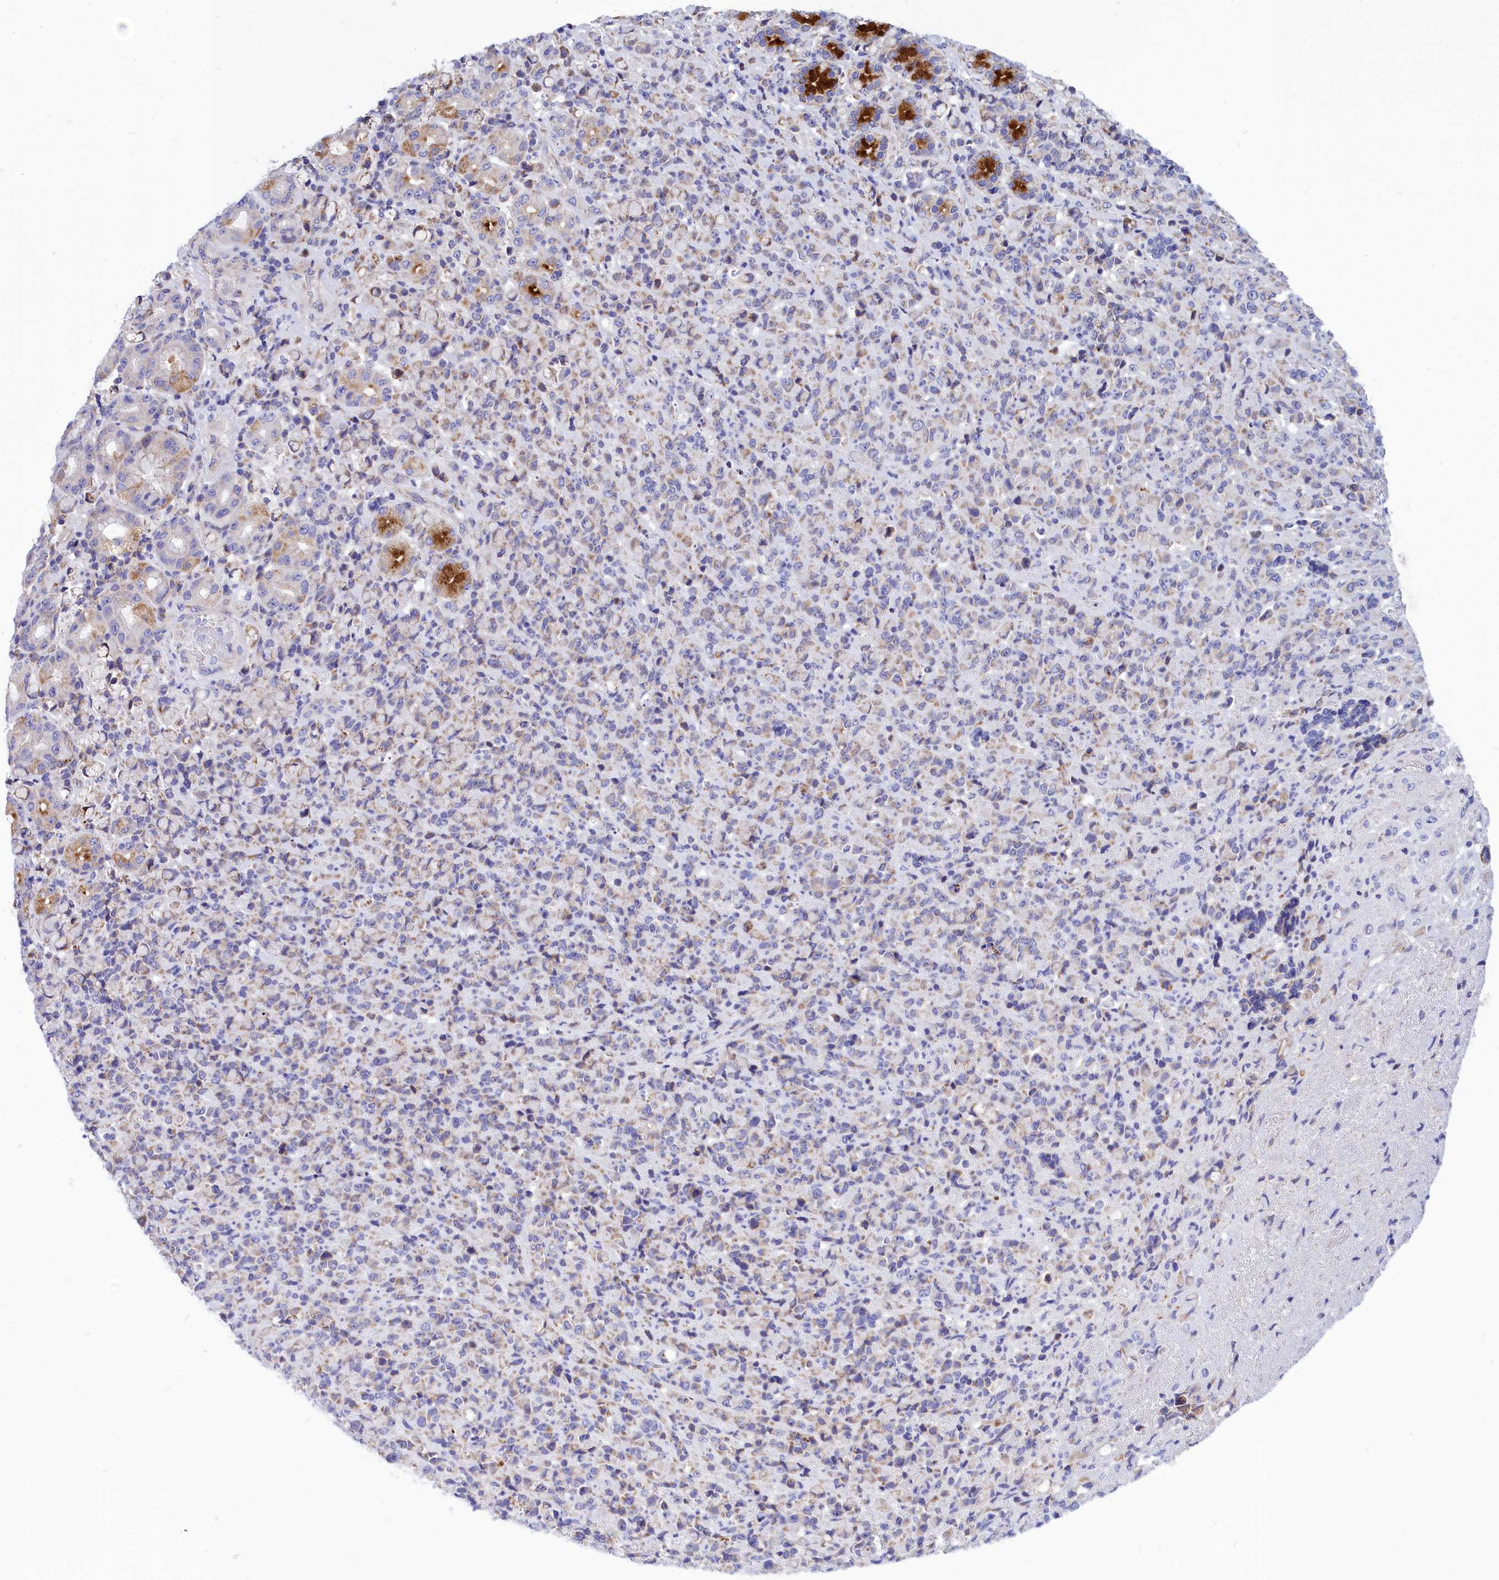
{"staining": {"intensity": "moderate", "quantity": "<25%", "location": "cytoplasmic/membranous"}, "tissue": "stomach cancer", "cell_type": "Tumor cells", "image_type": "cancer", "snomed": [{"axis": "morphology", "description": "Normal tissue, NOS"}, {"axis": "morphology", "description": "Adenocarcinoma, NOS"}, {"axis": "topography", "description": "Stomach"}], "caption": "A brown stain shows moderate cytoplasmic/membranous positivity of a protein in human stomach adenocarcinoma tumor cells. The staining was performed using DAB to visualize the protein expression in brown, while the nuclei were stained in blue with hematoxylin (Magnification: 20x).", "gene": "CCRL2", "patient": {"sex": "female", "age": 79}}